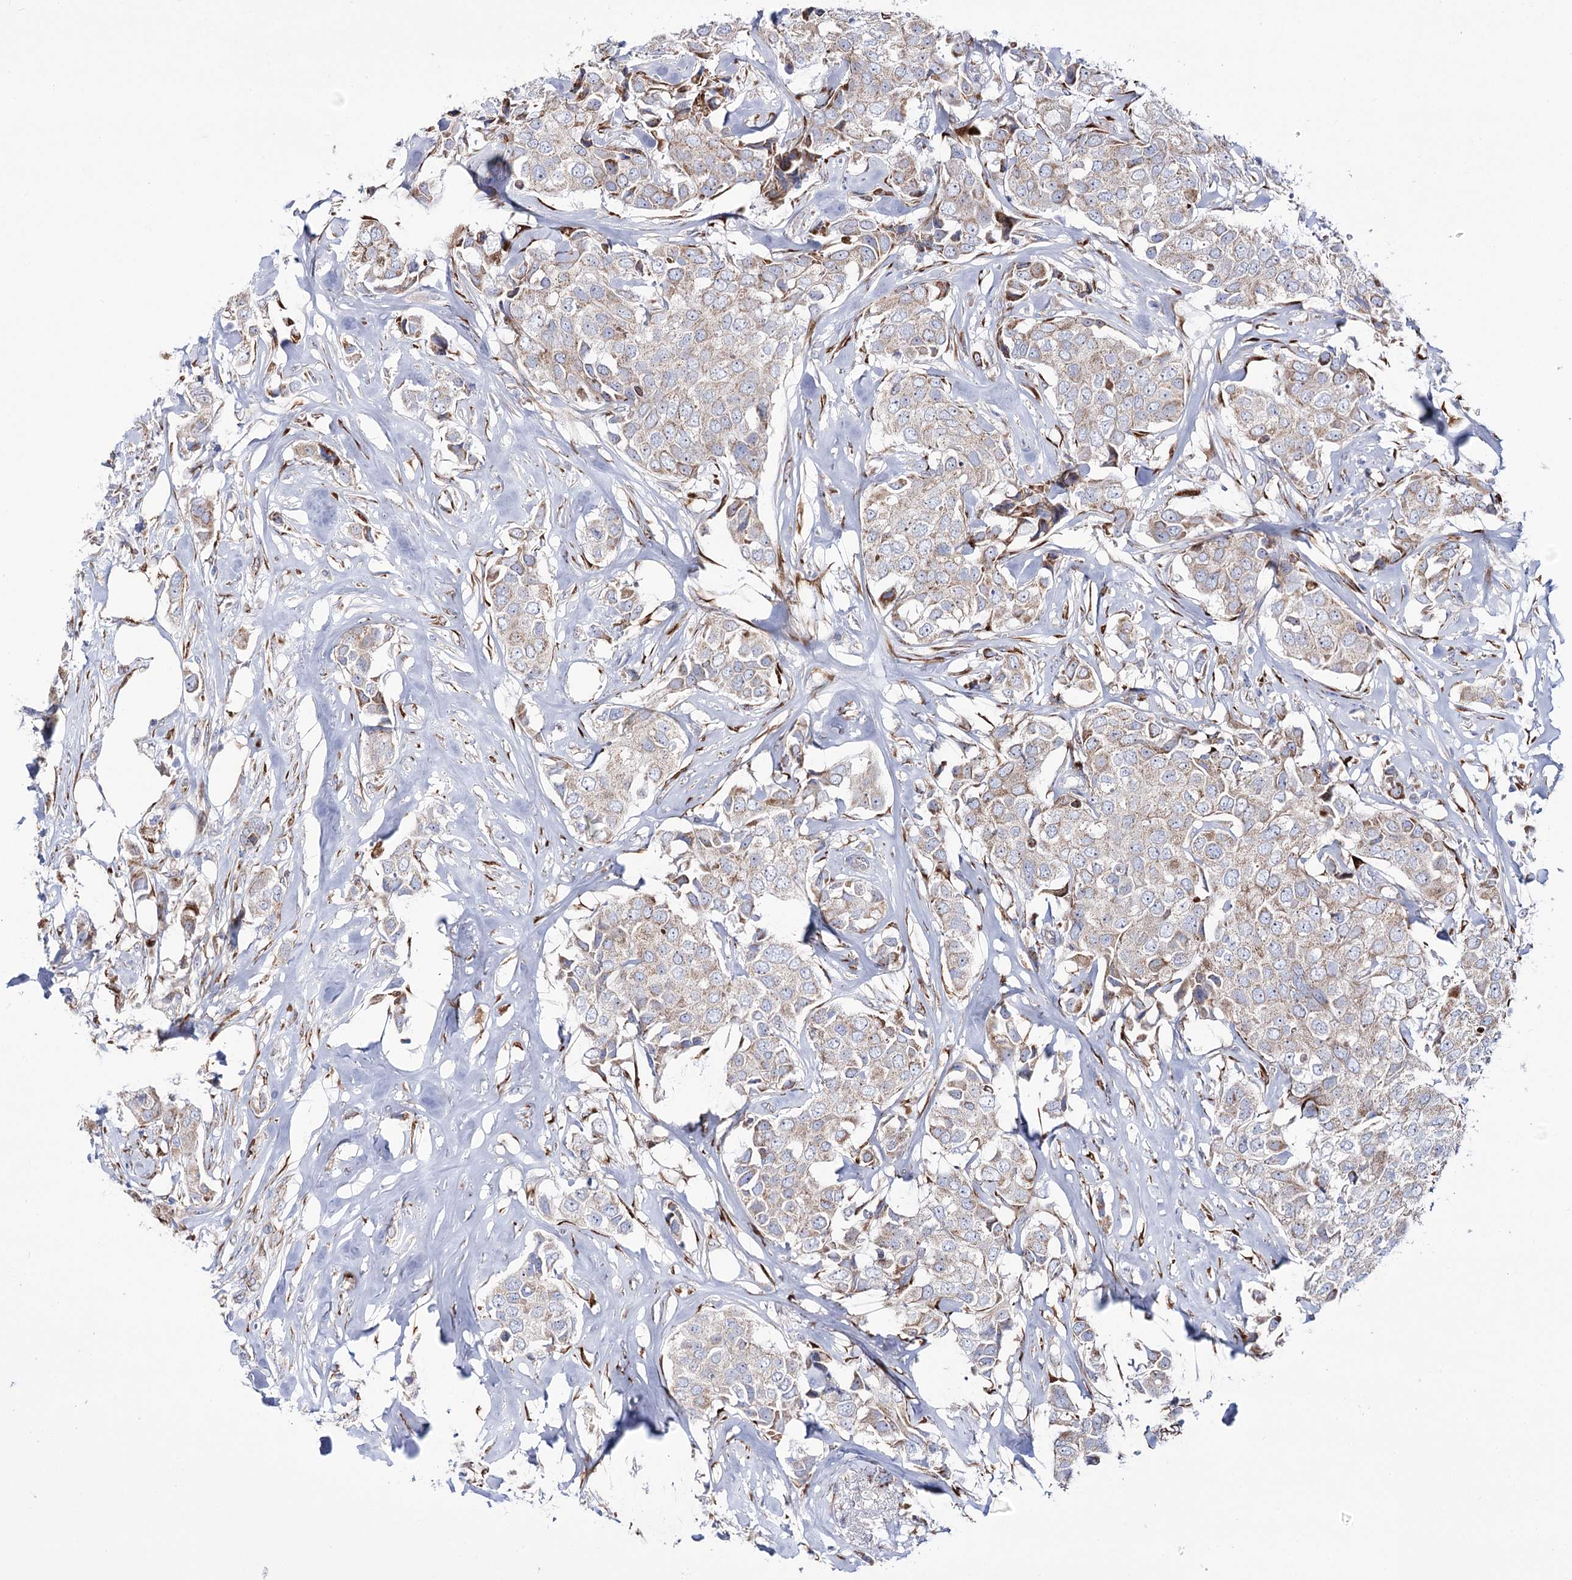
{"staining": {"intensity": "weak", "quantity": "<25%", "location": "cytoplasmic/membranous"}, "tissue": "breast cancer", "cell_type": "Tumor cells", "image_type": "cancer", "snomed": [{"axis": "morphology", "description": "Duct carcinoma"}, {"axis": "topography", "description": "Breast"}], "caption": "Human intraductal carcinoma (breast) stained for a protein using IHC demonstrates no positivity in tumor cells.", "gene": "METTL5", "patient": {"sex": "female", "age": 80}}